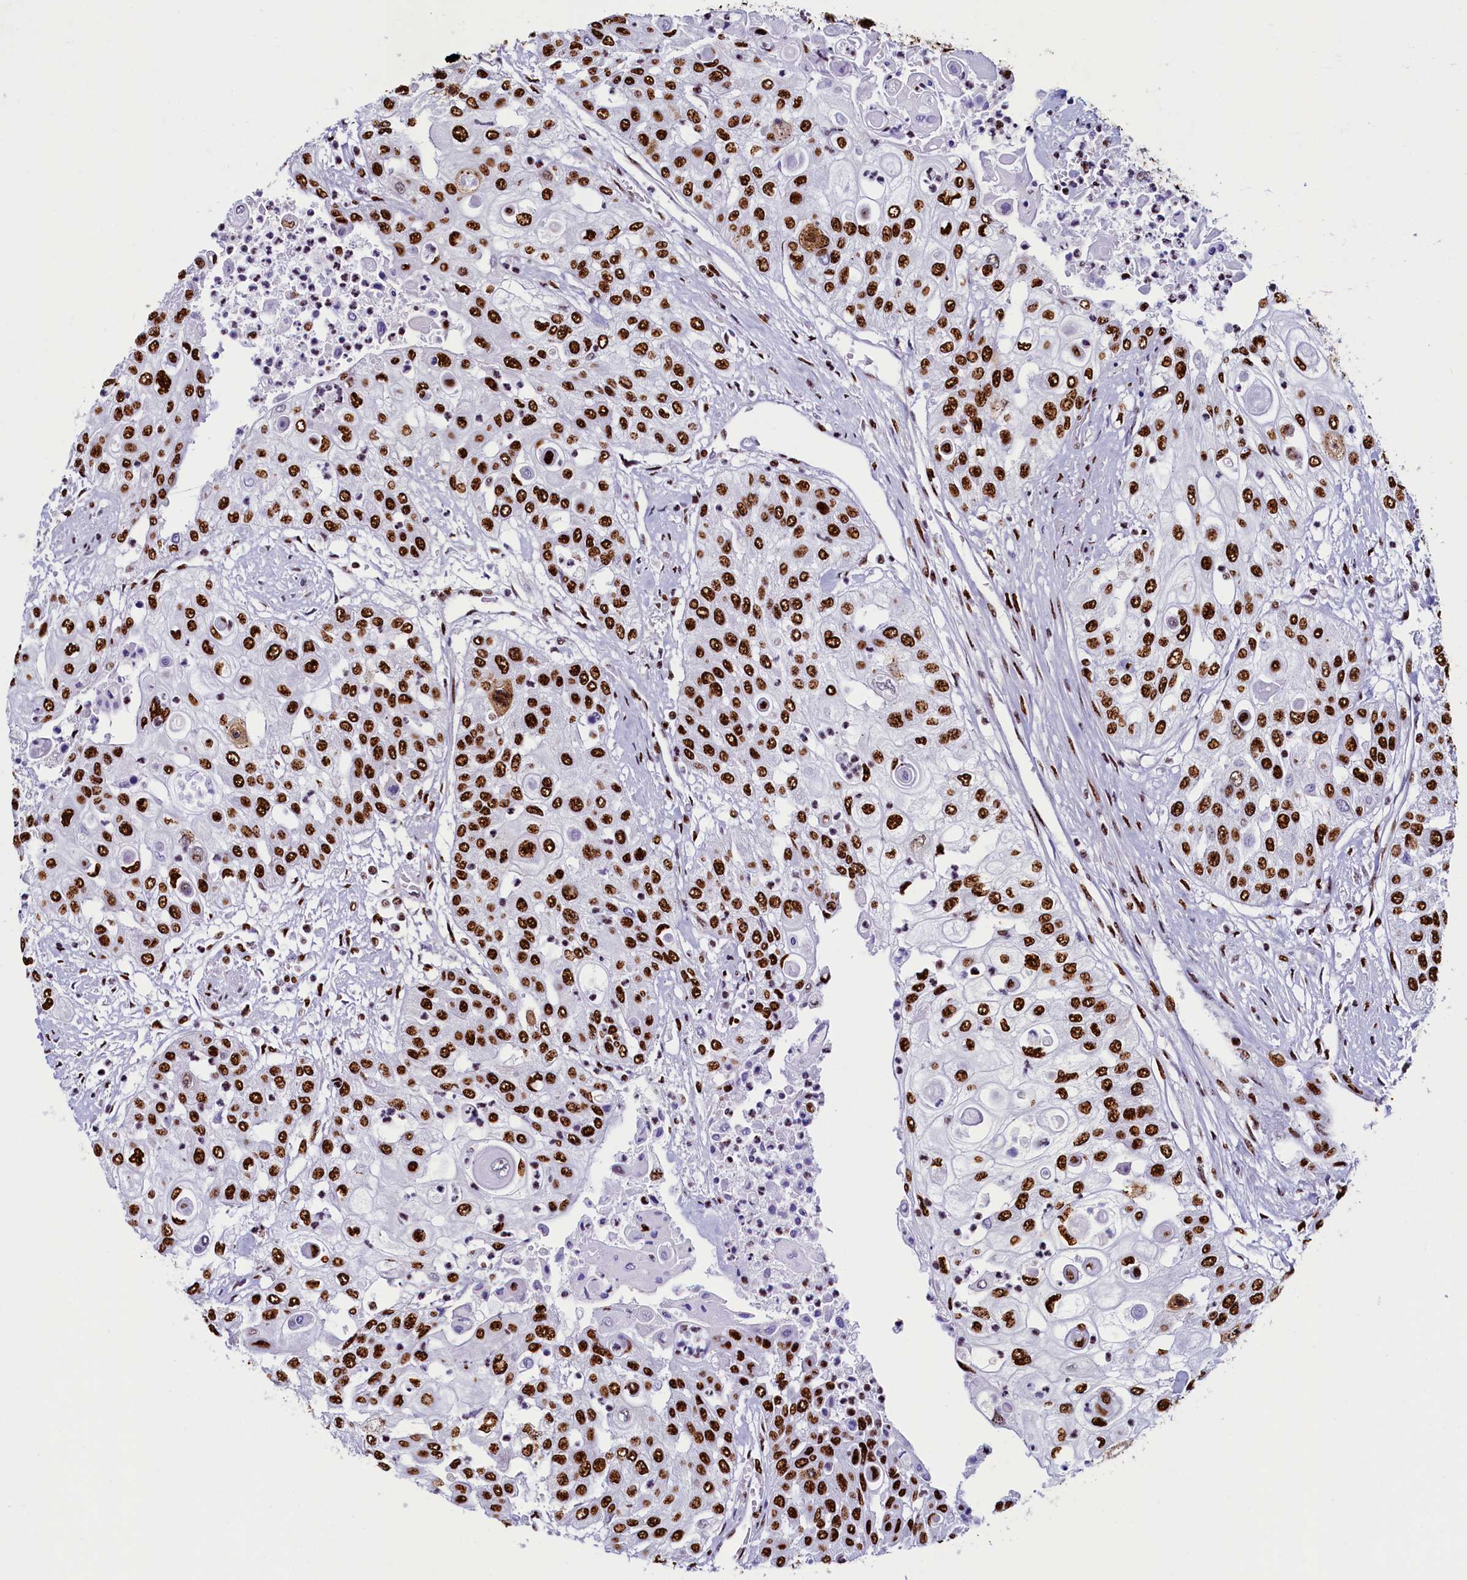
{"staining": {"intensity": "strong", "quantity": ">75%", "location": "nuclear"}, "tissue": "urothelial cancer", "cell_type": "Tumor cells", "image_type": "cancer", "snomed": [{"axis": "morphology", "description": "Urothelial carcinoma, High grade"}, {"axis": "topography", "description": "Urinary bladder"}], "caption": "An IHC micrograph of tumor tissue is shown. Protein staining in brown labels strong nuclear positivity in urothelial carcinoma (high-grade) within tumor cells.", "gene": "SRRM2", "patient": {"sex": "female", "age": 79}}